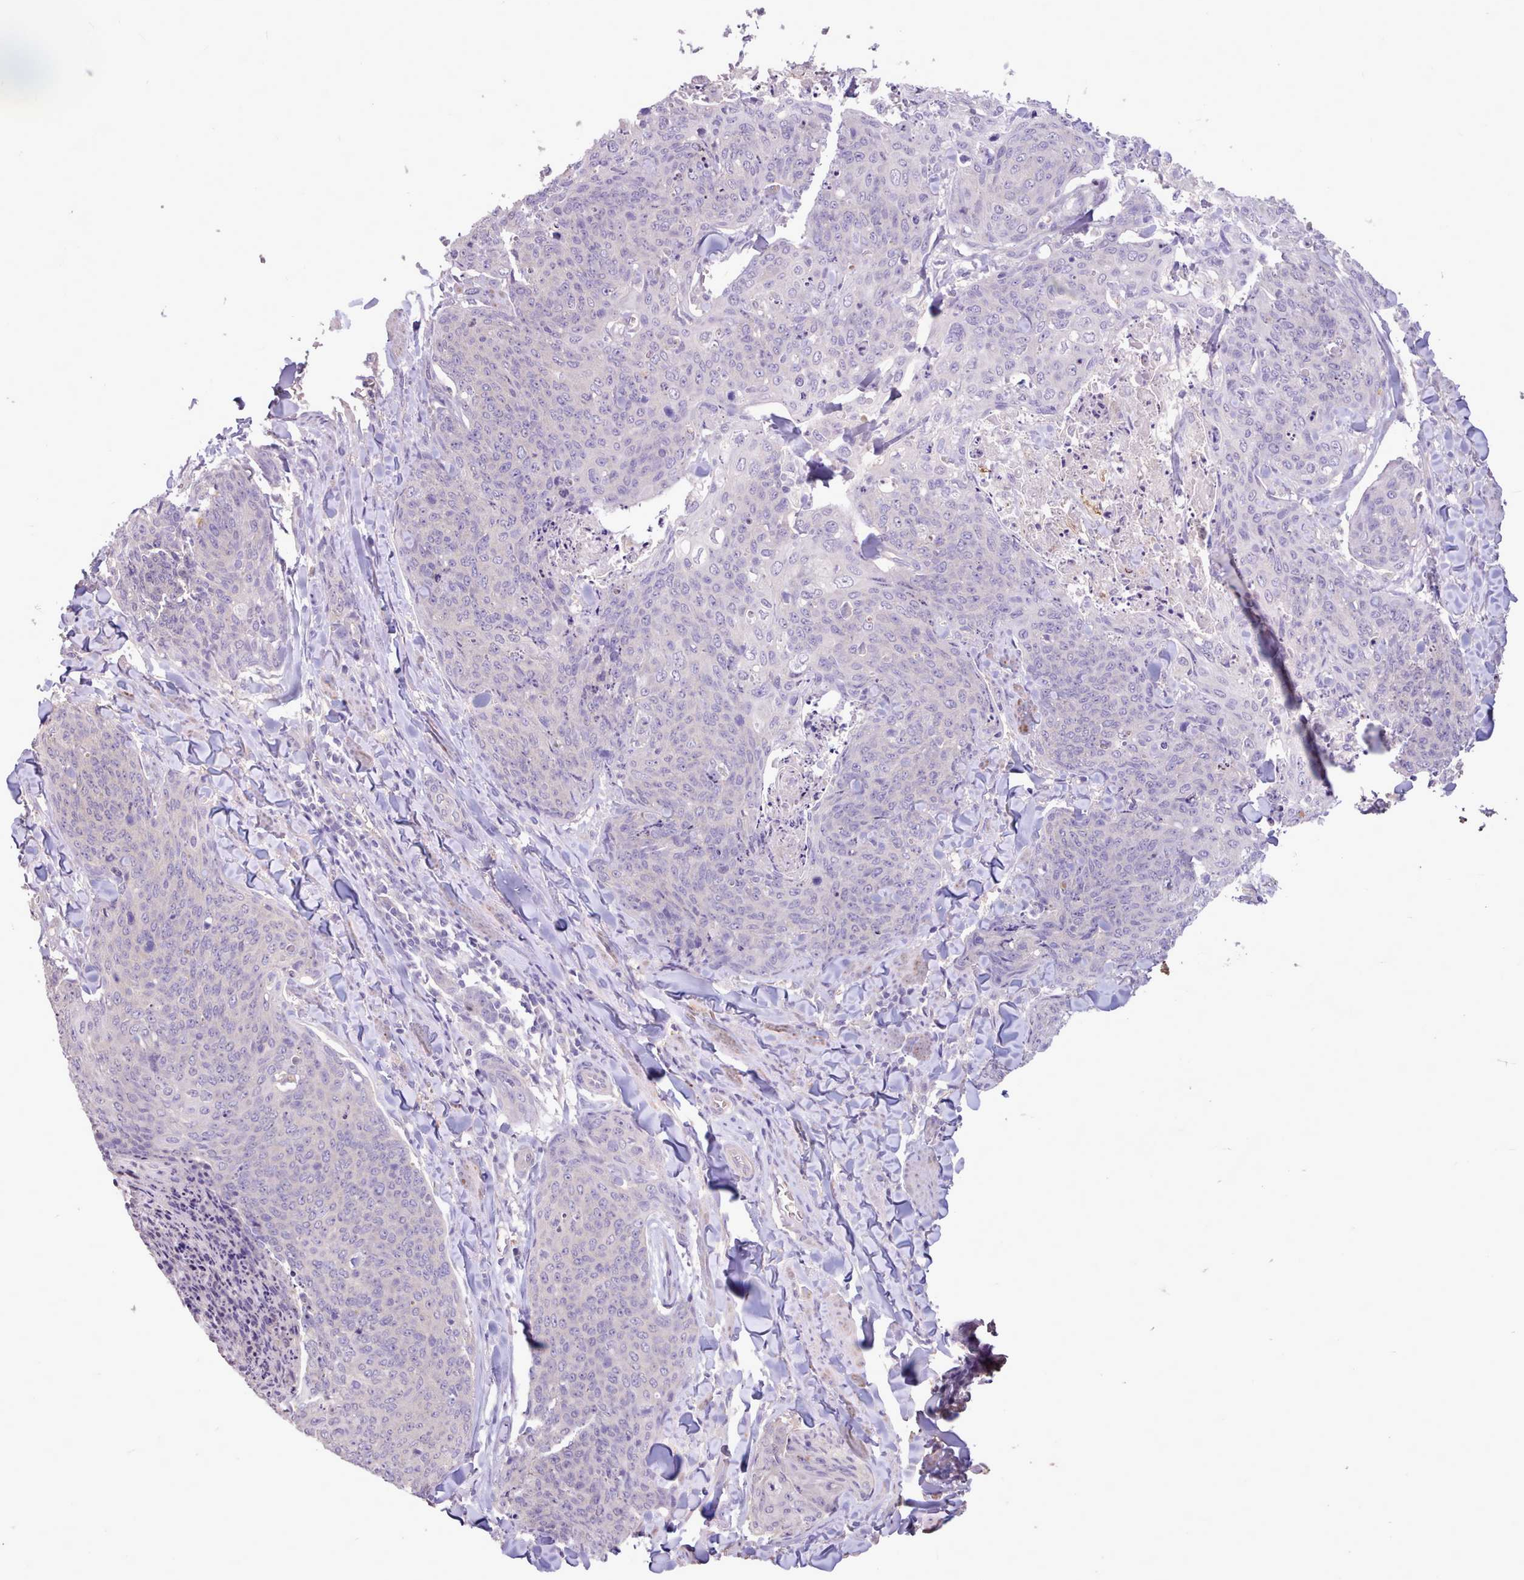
{"staining": {"intensity": "negative", "quantity": "none", "location": "none"}, "tissue": "skin cancer", "cell_type": "Tumor cells", "image_type": "cancer", "snomed": [{"axis": "morphology", "description": "Squamous cell carcinoma, NOS"}, {"axis": "topography", "description": "Skin"}, {"axis": "topography", "description": "Vulva"}], "caption": "A photomicrograph of skin cancer stained for a protein demonstrates no brown staining in tumor cells.", "gene": "ZNF607", "patient": {"sex": "female", "age": 85}}